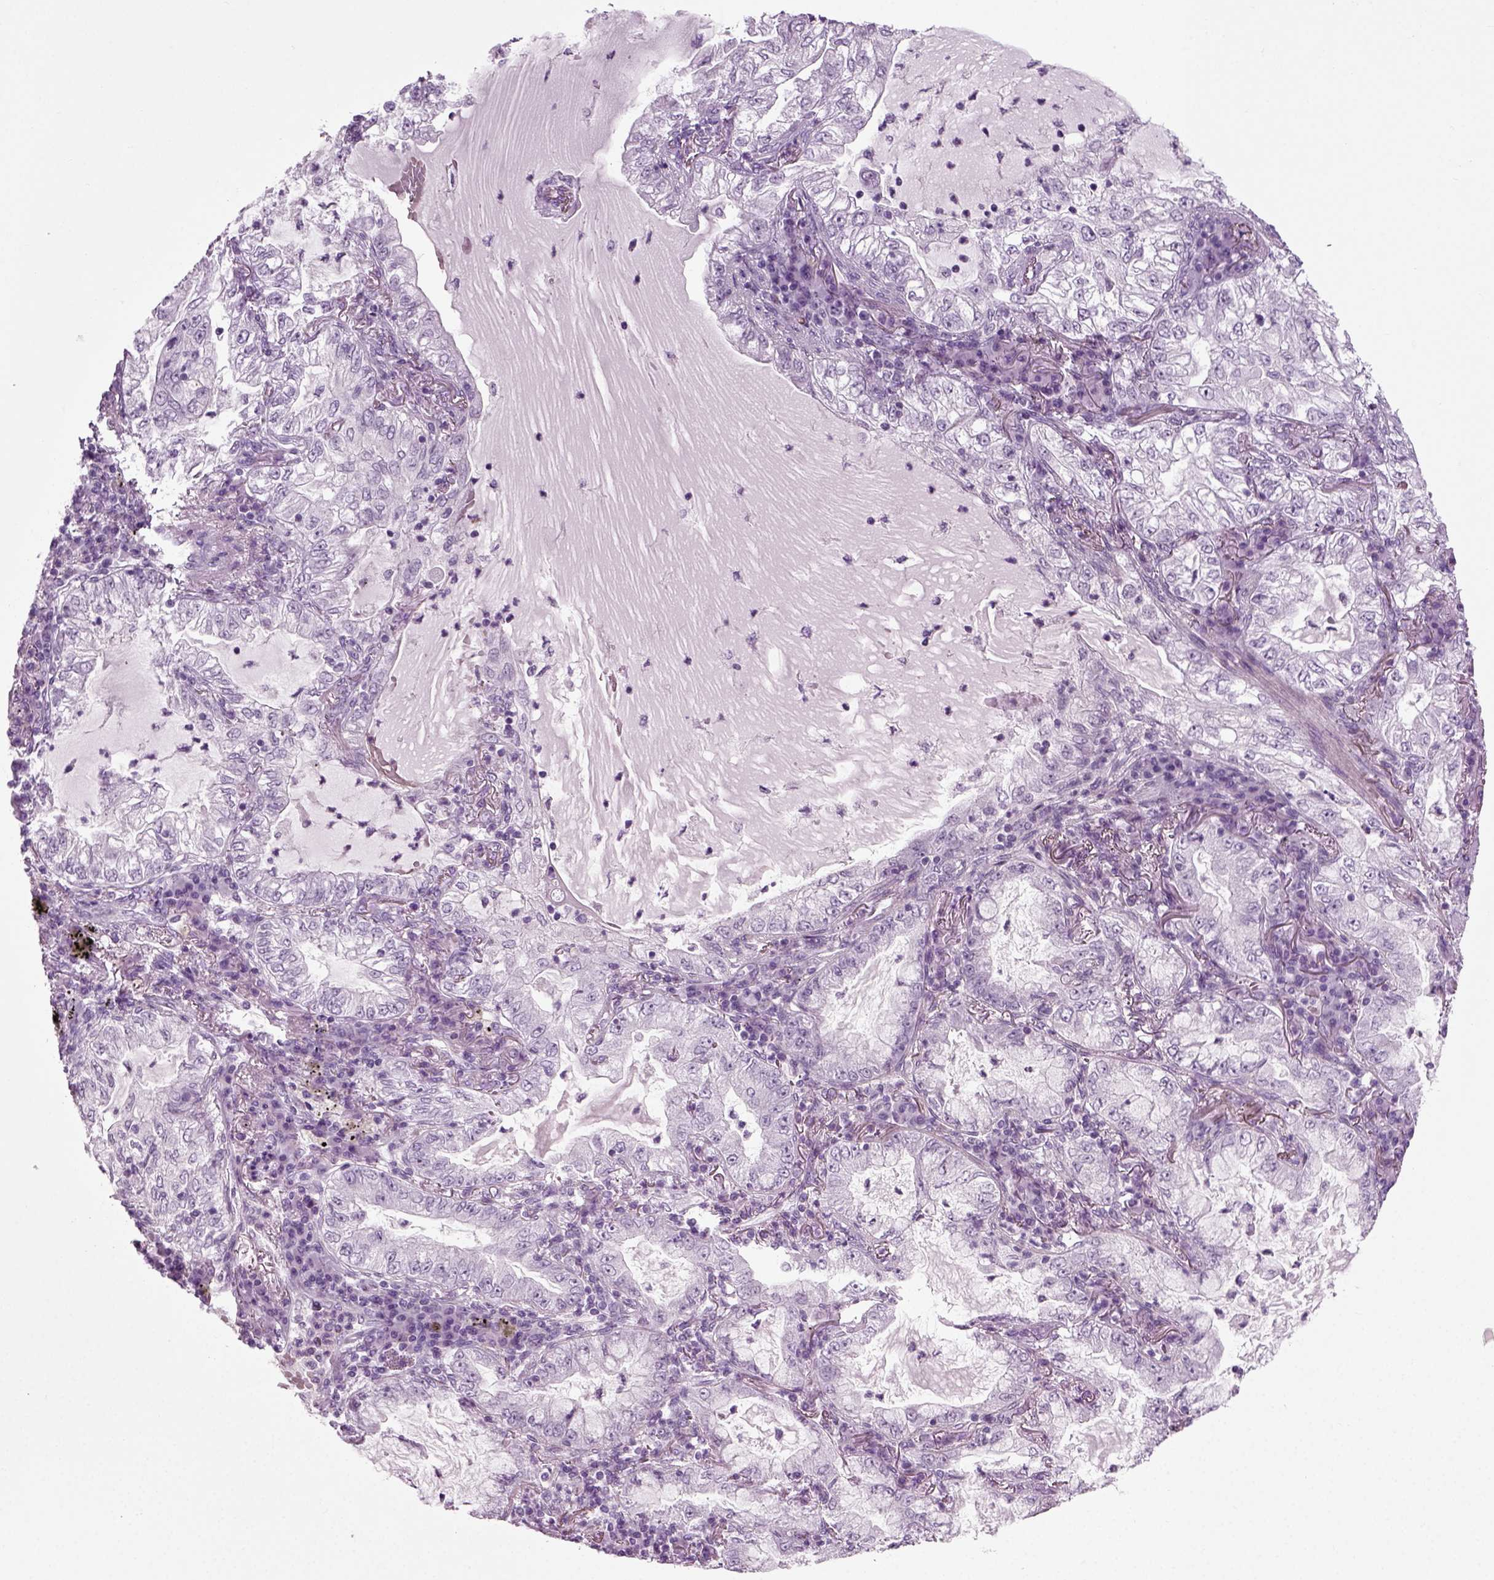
{"staining": {"intensity": "negative", "quantity": "none", "location": "none"}, "tissue": "lung cancer", "cell_type": "Tumor cells", "image_type": "cancer", "snomed": [{"axis": "morphology", "description": "Adenocarcinoma, NOS"}, {"axis": "topography", "description": "Lung"}], "caption": "Tumor cells are negative for brown protein staining in adenocarcinoma (lung).", "gene": "ZC2HC1C", "patient": {"sex": "female", "age": 73}}